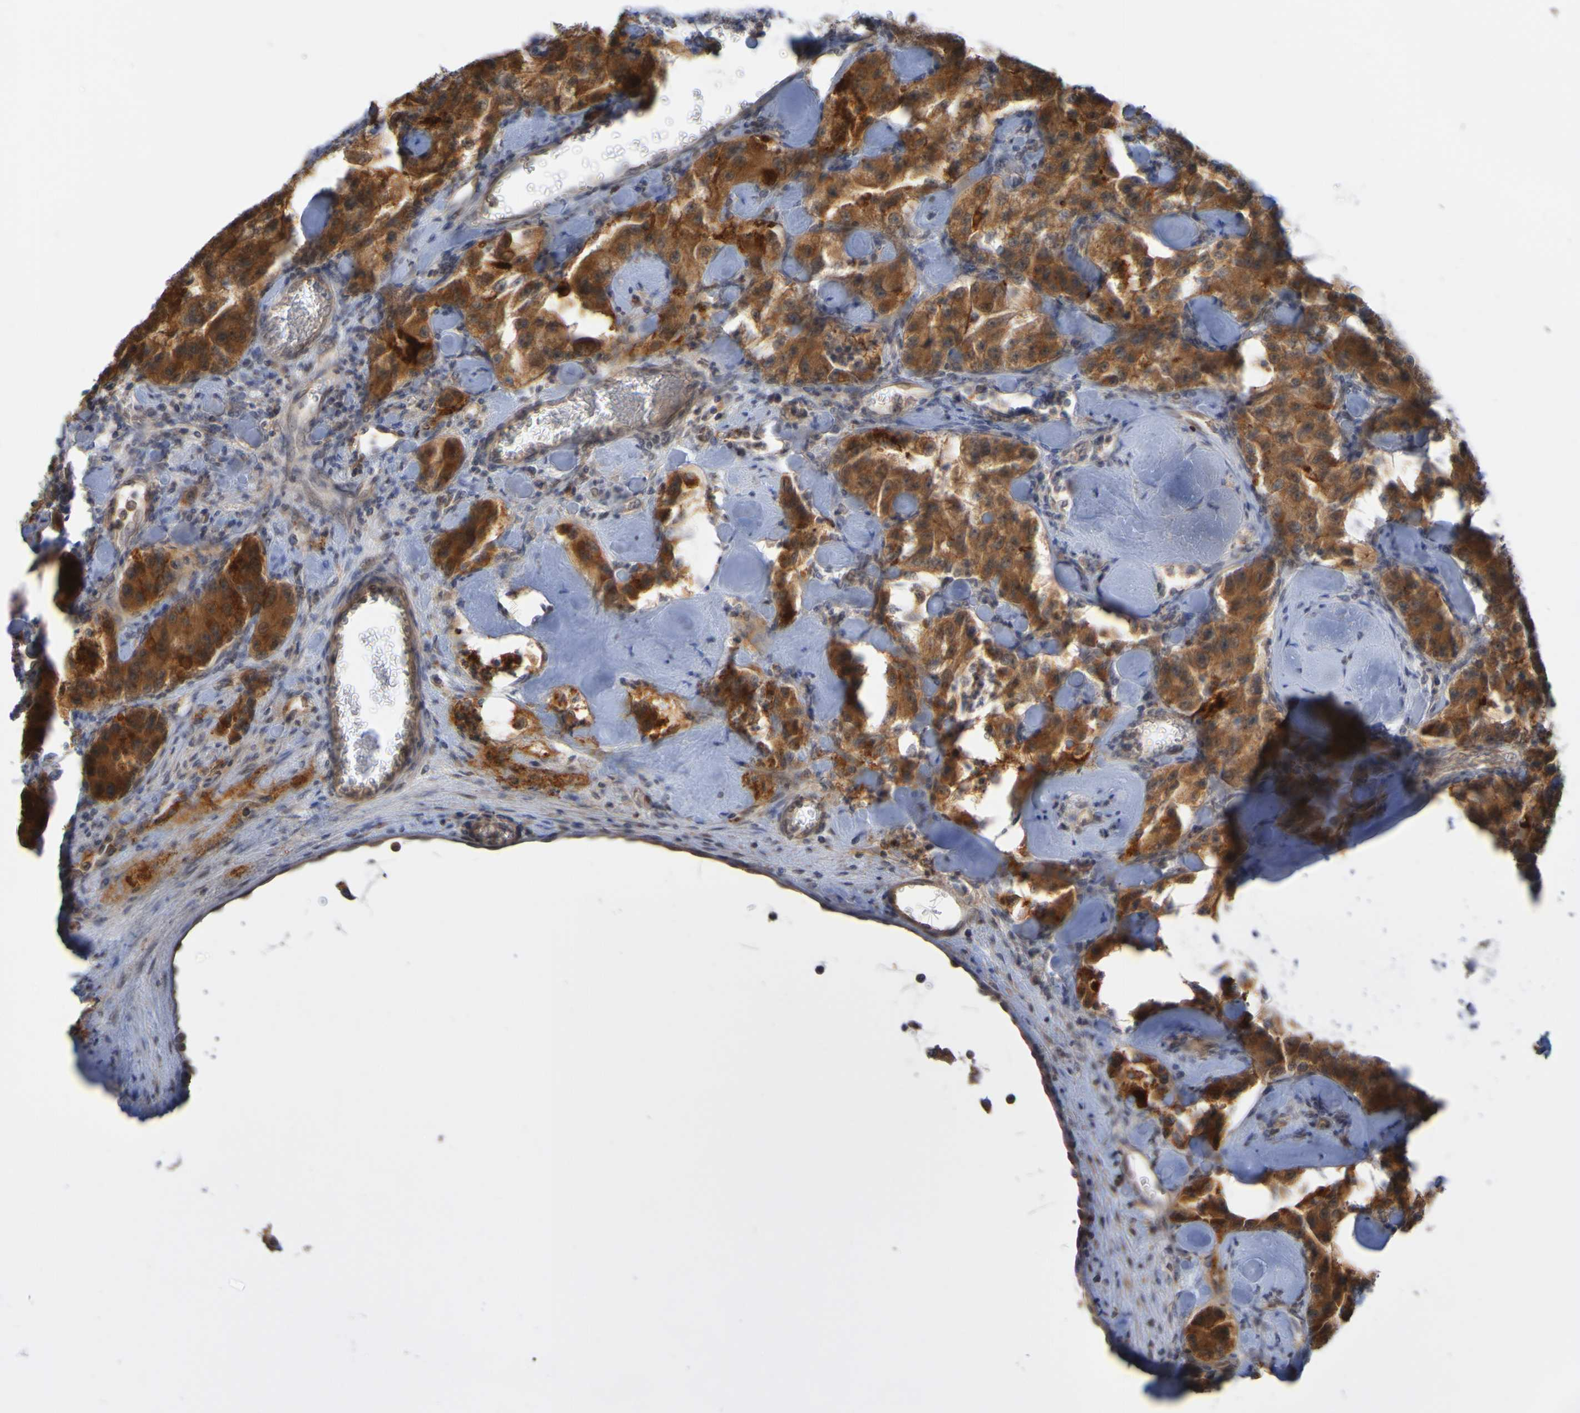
{"staining": {"intensity": "strong", "quantity": ">75%", "location": "cytoplasmic/membranous"}, "tissue": "carcinoid", "cell_type": "Tumor cells", "image_type": "cancer", "snomed": [{"axis": "morphology", "description": "Carcinoid, malignant, NOS"}, {"axis": "topography", "description": "Pancreas"}], "caption": "IHC micrograph of carcinoid stained for a protein (brown), which exhibits high levels of strong cytoplasmic/membranous staining in about >75% of tumor cells.", "gene": "NAV2", "patient": {"sex": "male", "age": 41}}